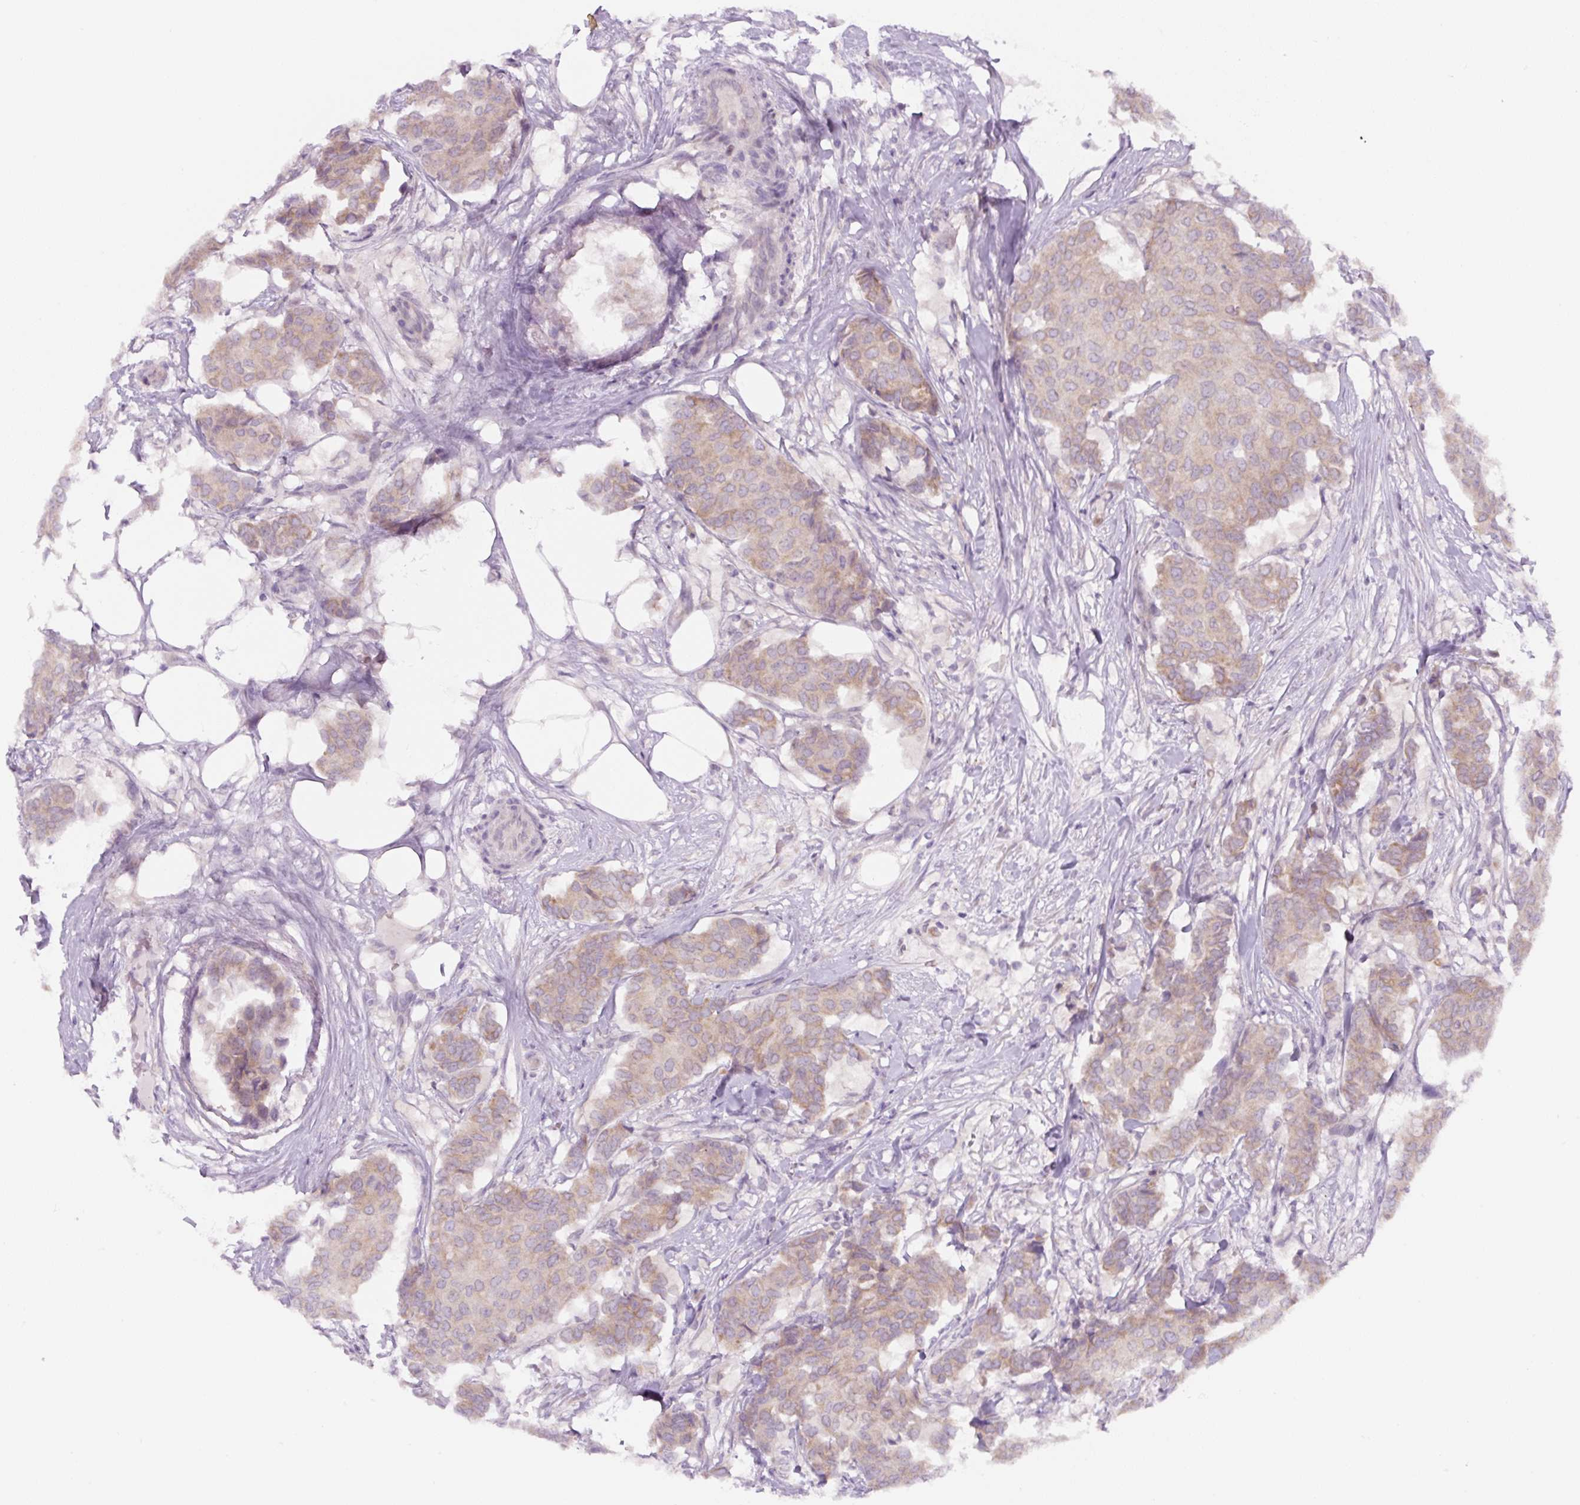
{"staining": {"intensity": "weak", "quantity": ">75%", "location": "cytoplasmic/membranous"}, "tissue": "breast cancer", "cell_type": "Tumor cells", "image_type": "cancer", "snomed": [{"axis": "morphology", "description": "Duct carcinoma"}, {"axis": "topography", "description": "Breast"}], "caption": "DAB immunohistochemical staining of human breast cancer (invasive ductal carcinoma) reveals weak cytoplasmic/membranous protein positivity in approximately >75% of tumor cells.", "gene": "YIF1B", "patient": {"sex": "female", "age": 75}}